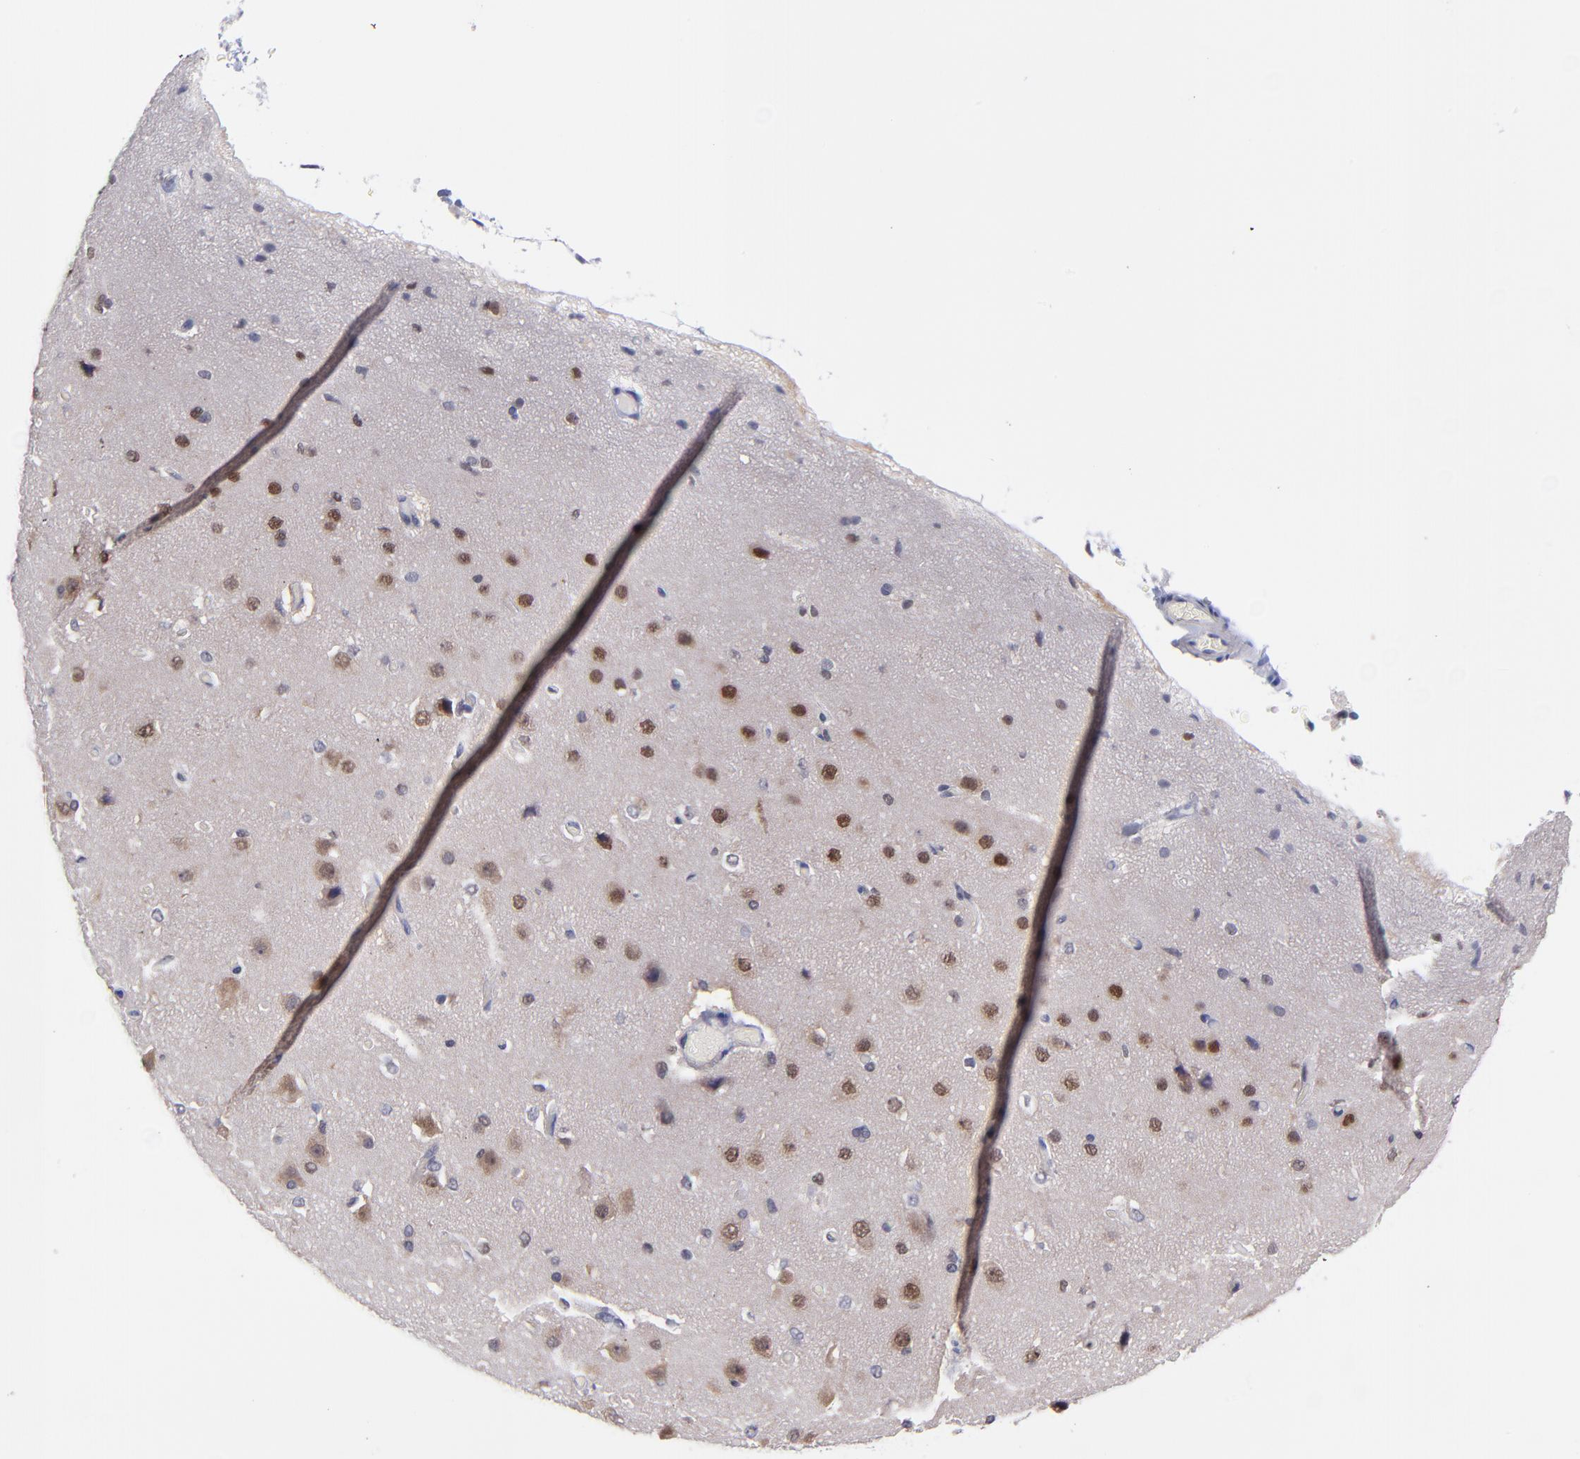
{"staining": {"intensity": "negative", "quantity": "none", "location": "none"}, "tissue": "cerebral cortex", "cell_type": "Endothelial cells", "image_type": "normal", "snomed": [{"axis": "morphology", "description": "Normal tissue, NOS"}, {"axis": "morphology", "description": "Glioma, malignant, High grade"}, {"axis": "topography", "description": "Cerebral cortex"}], "caption": "High power microscopy photomicrograph of an immunohistochemistry micrograph of benign cerebral cortex, revealing no significant positivity in endothelial cells.", "gene": "UBE2E2", "patient": {"sex": "male", "age": 77}}